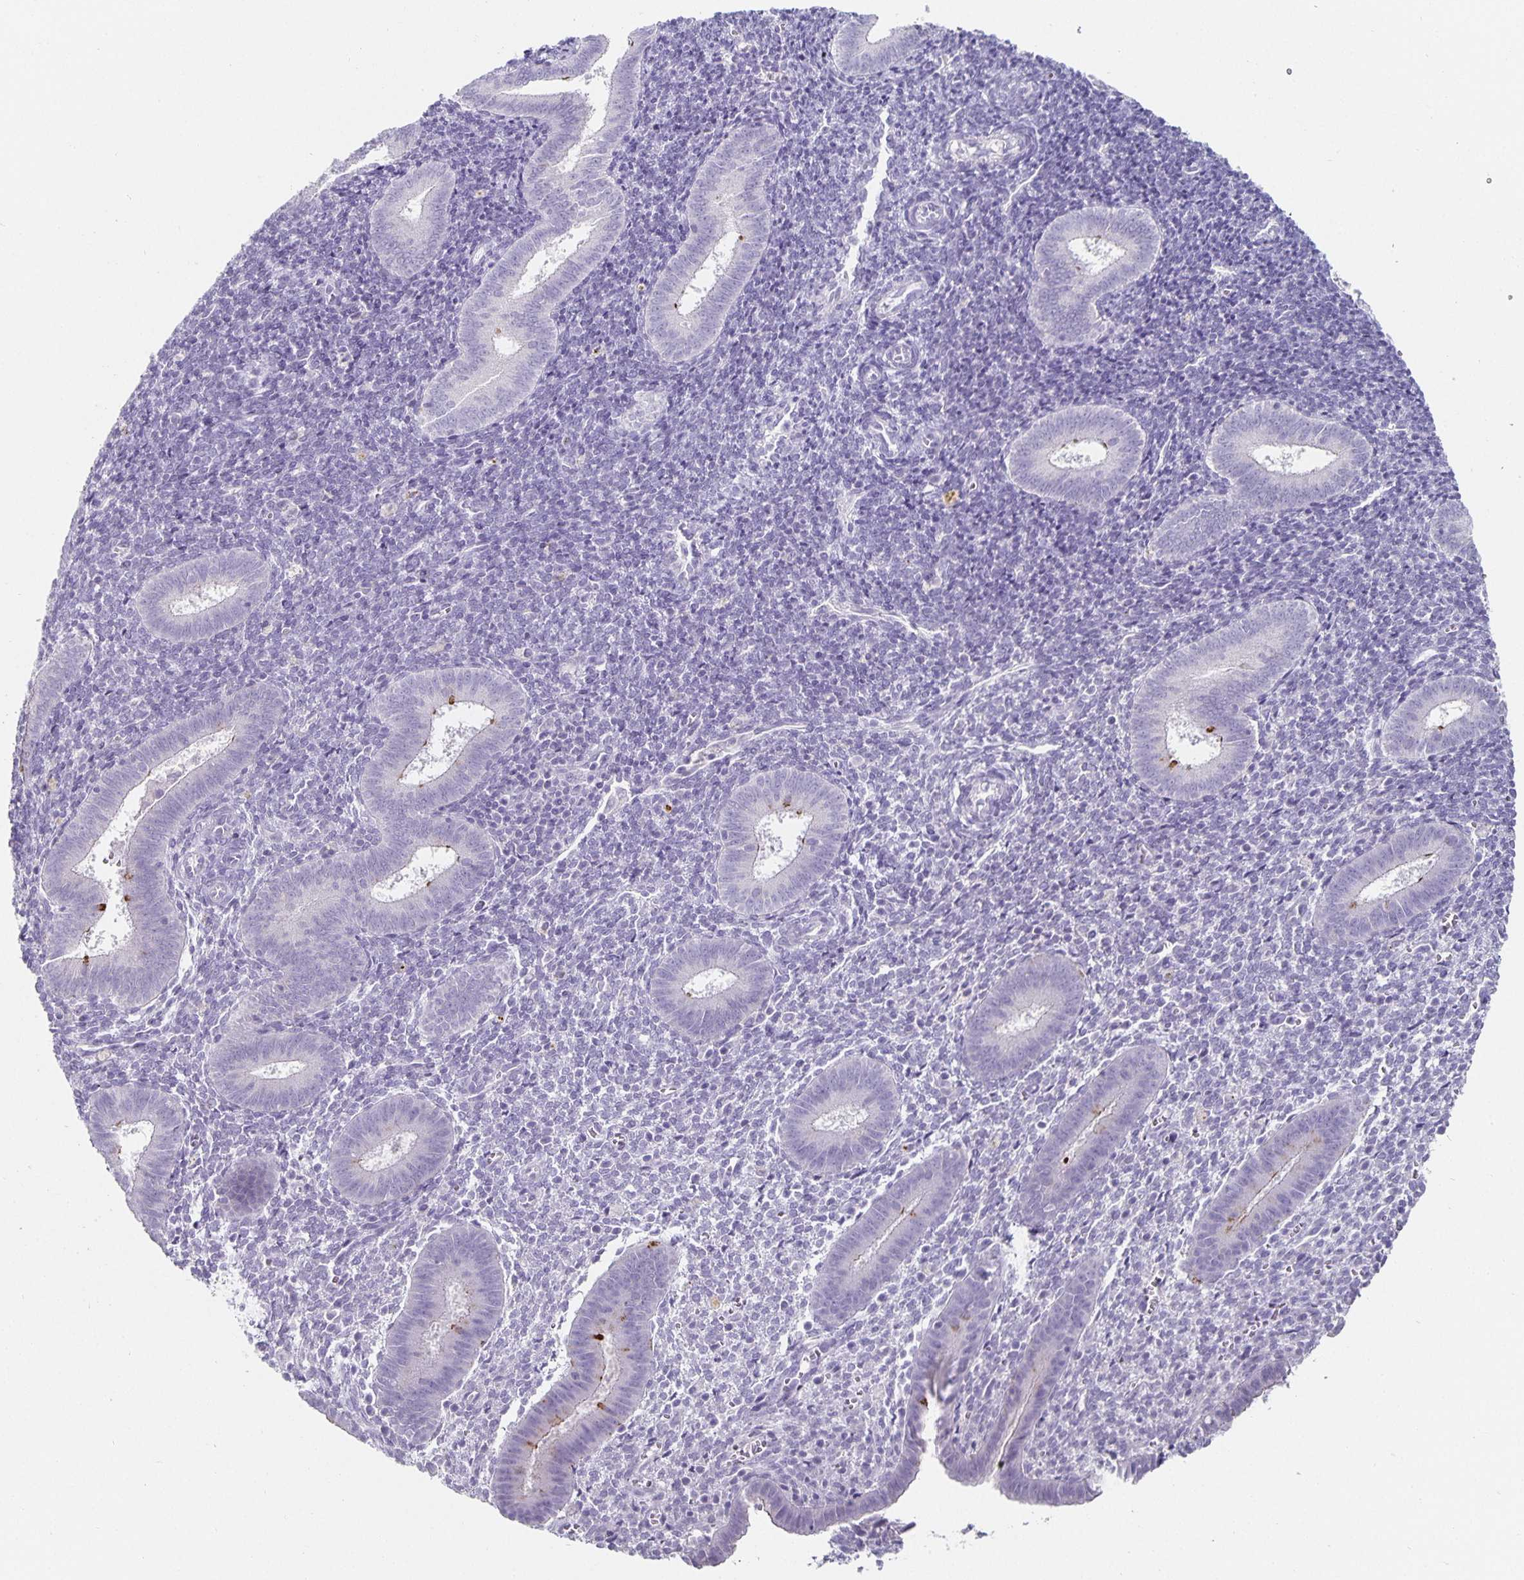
{"staining": {"intensity": "negative", "quantity": "none", "location": "none"}, "tissue": "endometrium", "cell_type": "Cells in endometrial stroma", "image_type": "normal", "snomed": [{"axis": "morphology", "description": "Normal tissue, NOS"}, {"axis": "topography", "description": "Endometrium"}], "caption": "Cells in endometrial stroma show no significant positivity in unremarkable endometrium. (Immunohistochemistry (ihc), brightfield microscopy, high magnification).", "gene": "CHGA", "patient": {"sex": "female", "age": 25}}